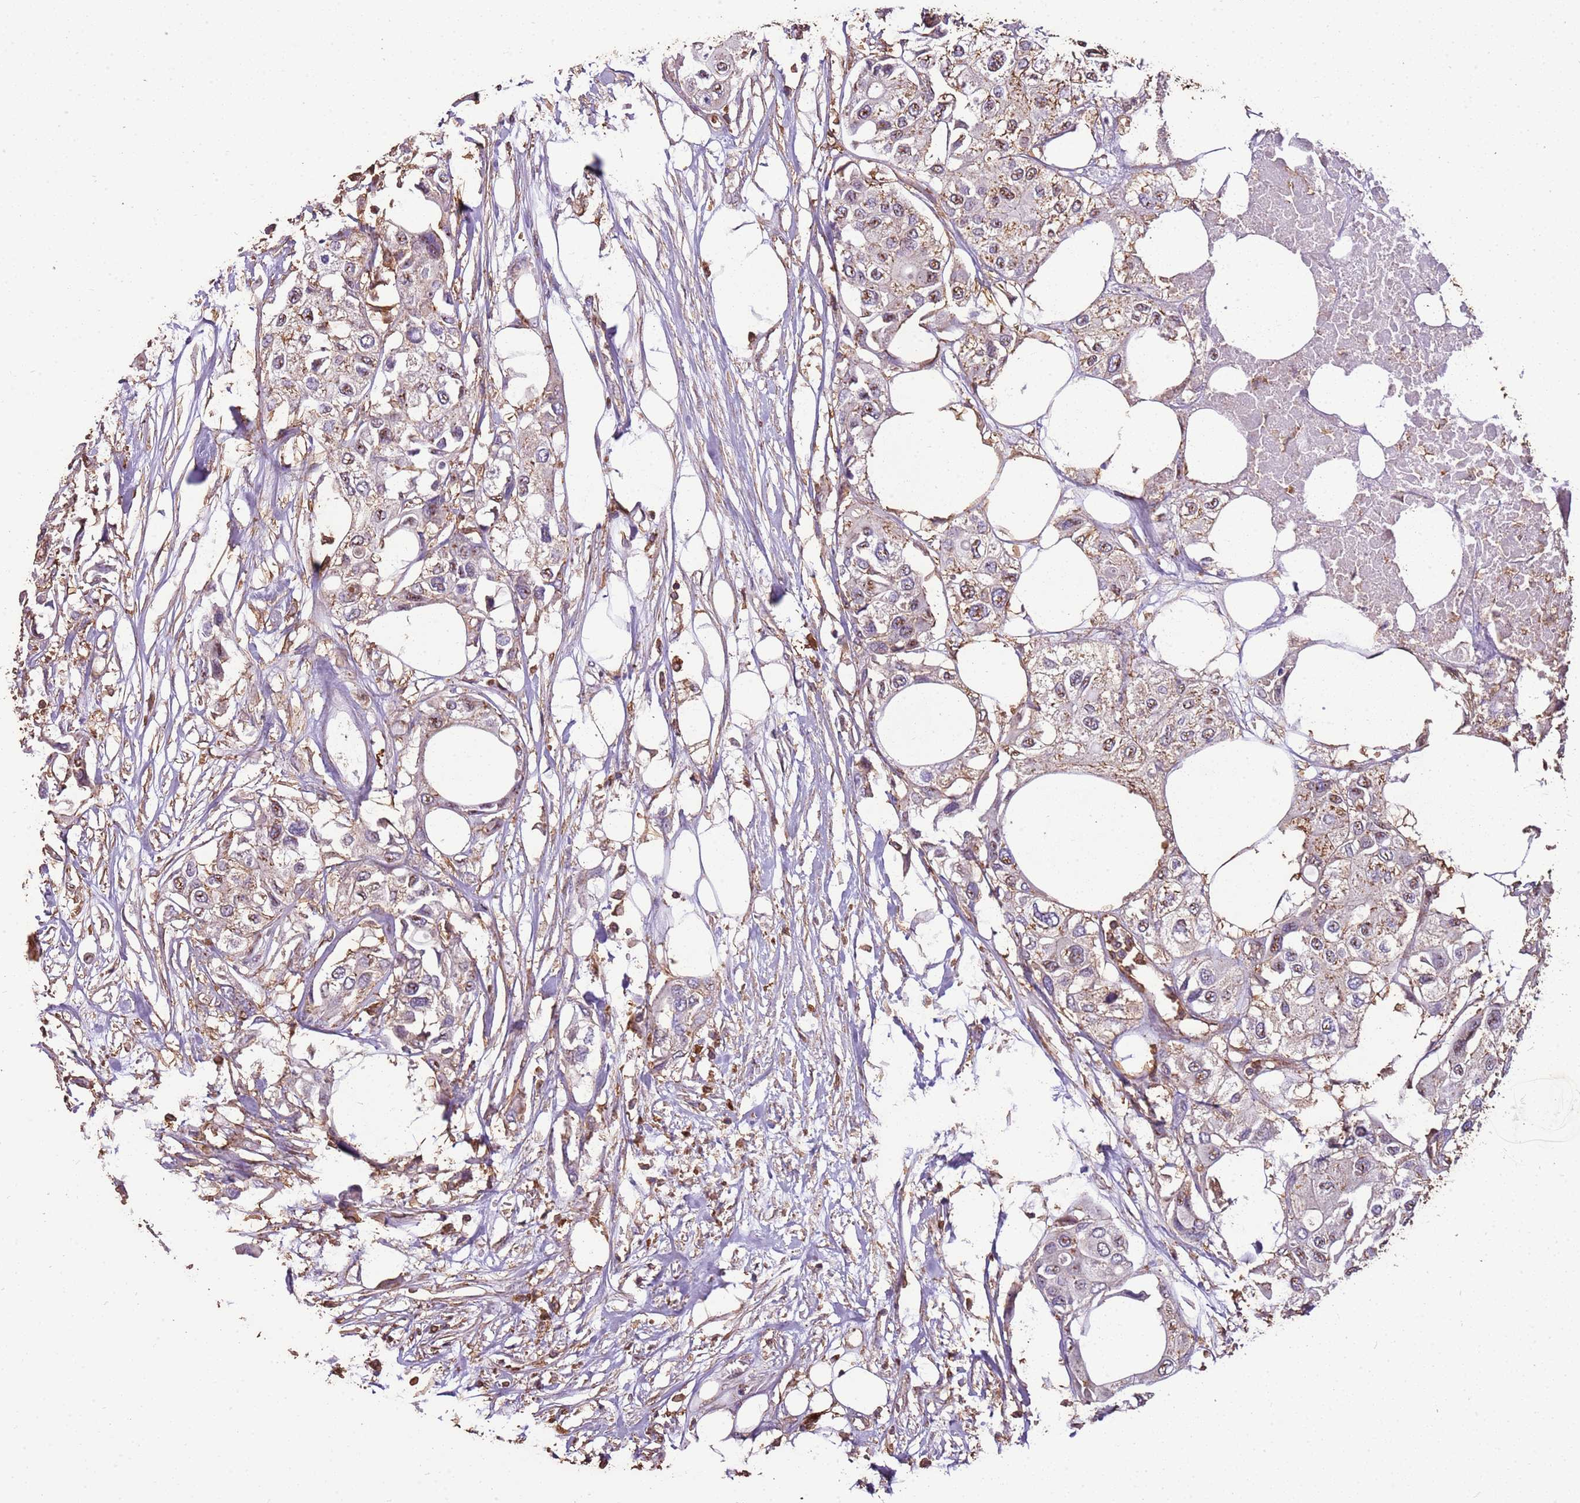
{"staining": {"intensity": "weak", "quantity": "25%-75%", "location": "cytoplasmic/membranous"}, "tissue": "urothelial cancer", "cell_type": "Tumor cells", "image_type": "cancer", "snomed": [{"axis": "morphology", "description": "Urothelial carcinoma, High grade"}, {"axis": "topography", "description": "Urinary bladder"}], "caption": "A histopathology image of human urothelial cancer stained for a protein demonstrates weak cytoplasmic/membranous brown staining in tumor cells.", "gene": "ARL10", "patient": {"sex": "male", "age": 64}}